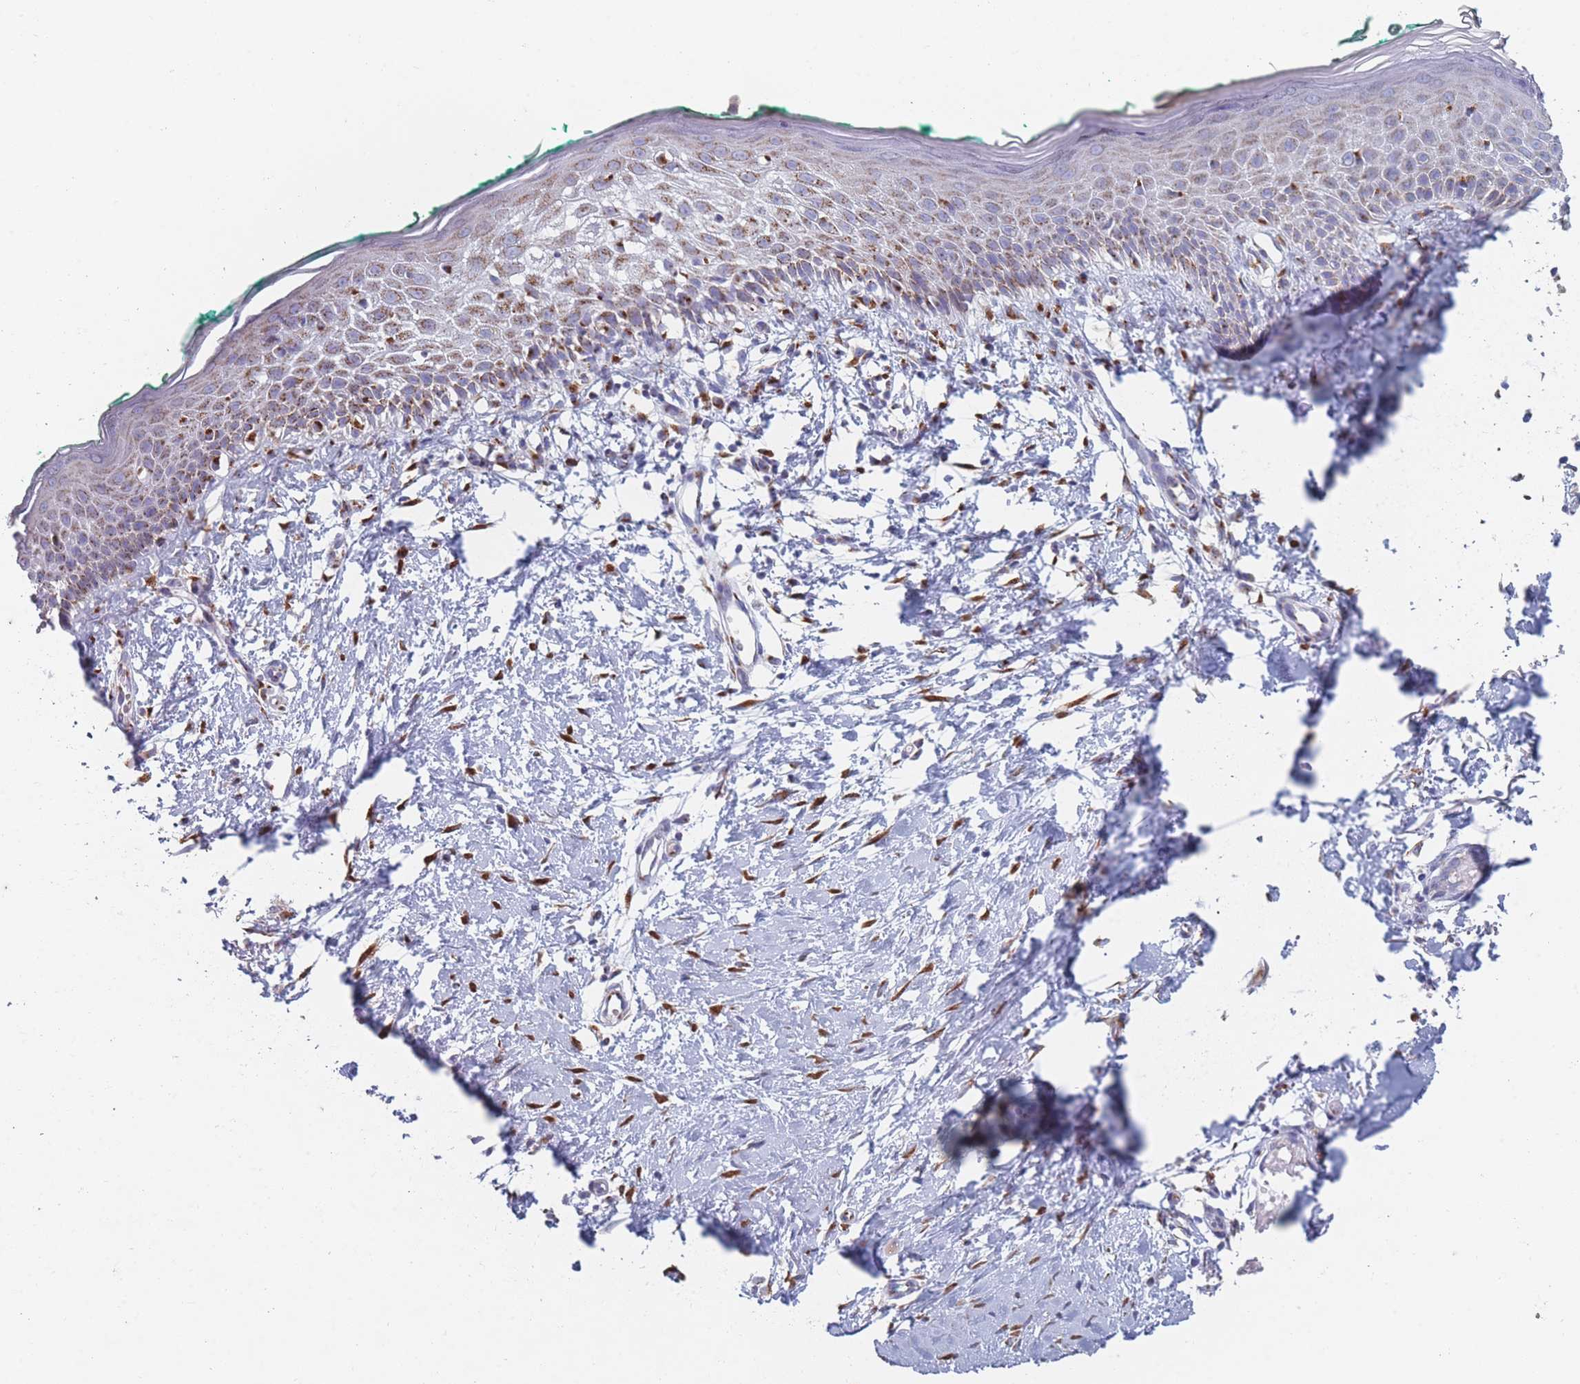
{"staining": {"intensity": "strong", "quantity": ">75%", "location": "cytoplasmic/membranous"}, "tissue": "skin", "cell_type": "Fibroblasts", "image_type": "normal", "snomed": [{"axis": "morphology", "description": "Normal tissue, NOS"}, {"axis": "morphology", "description": "Malignant melanoma, NOS"}, {"axis": "topography", "description": "Skin"}], "caption": "The photomicrograph exhibits a brown stain indicating the presence of a protein in the cytoplasmic/membranous of fibroblasts in skin. (IHC, brightfield microscopy, high magnification).", "gene": "TMED10", "patient": {"sex": "male", "age": 62}}